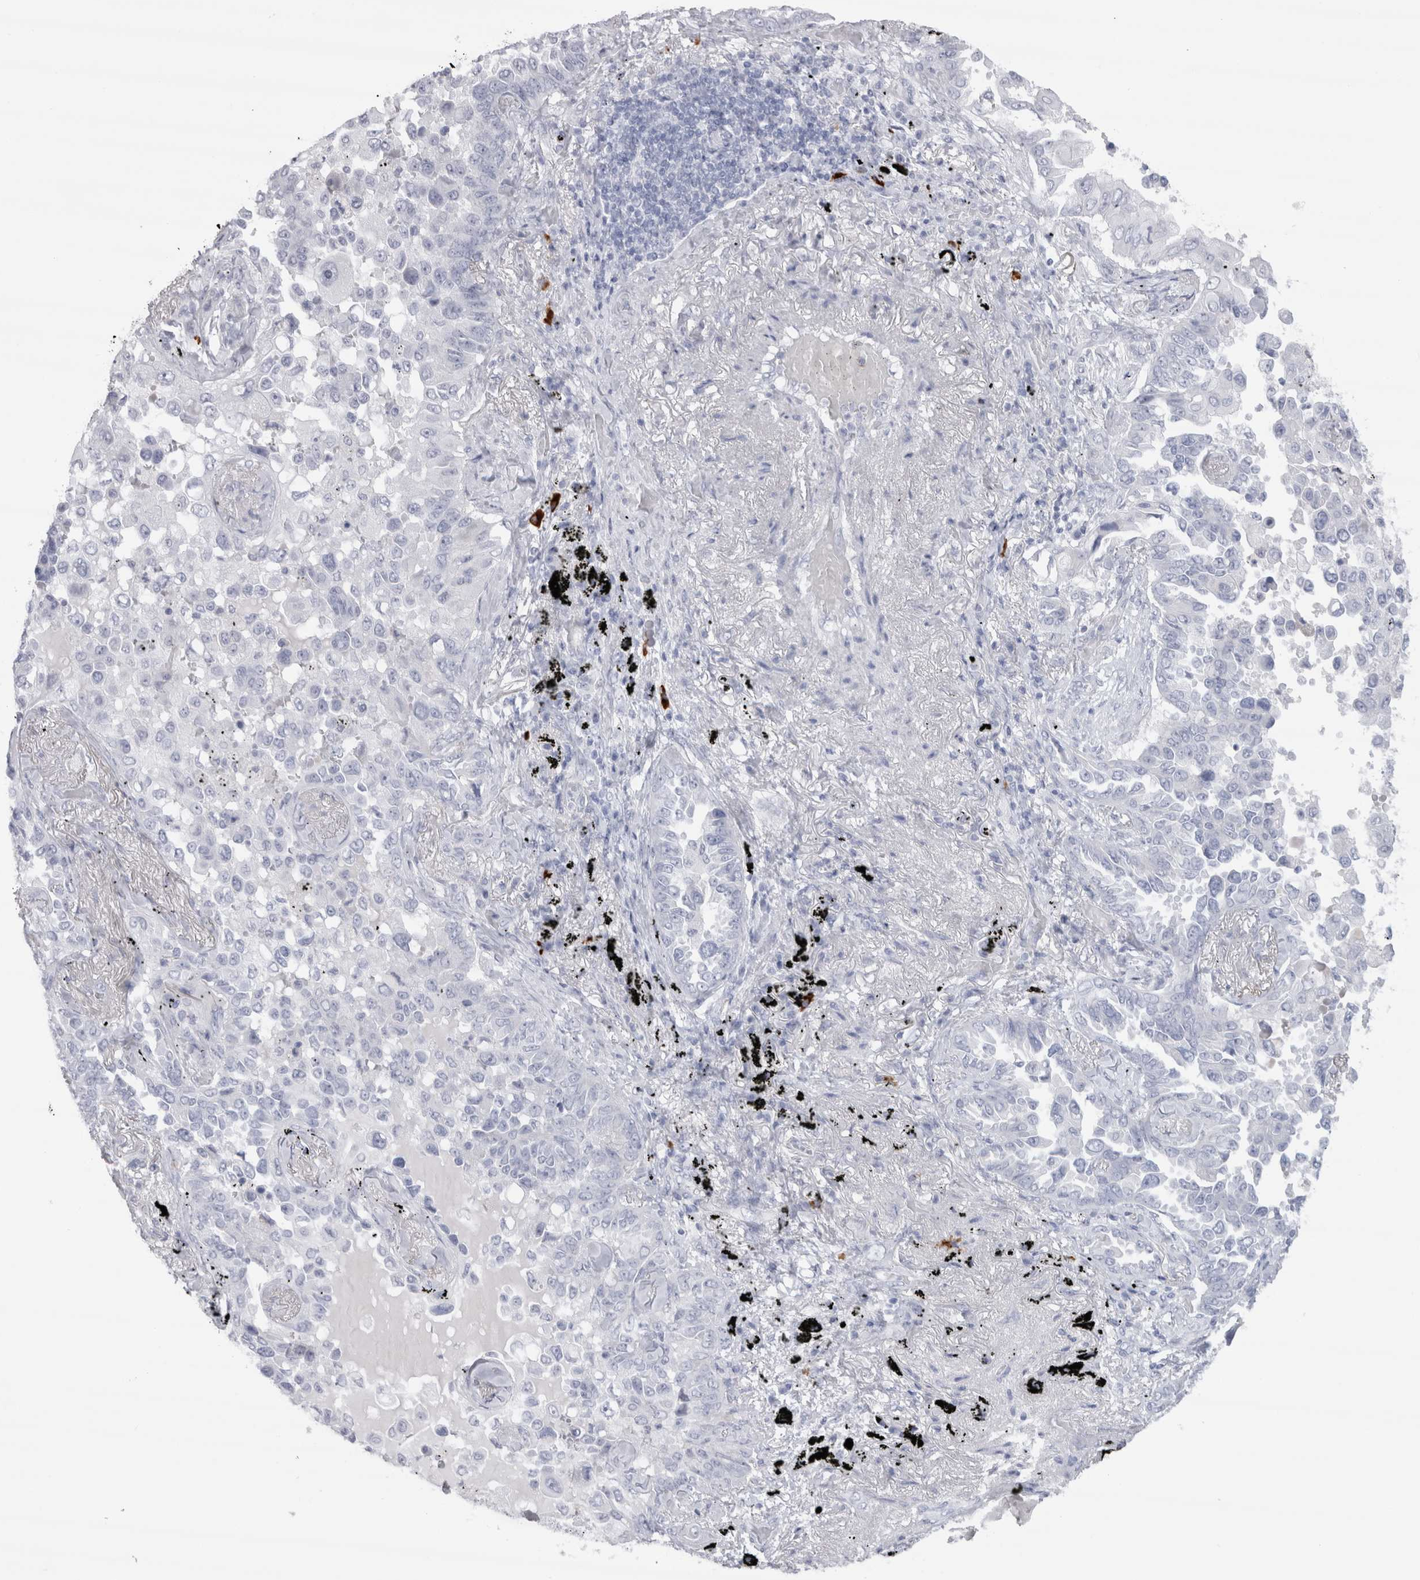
{"staining": {"intensity": "negative", "quantity": "none", "location": "none"}, "tissue": "lung cancer", "cell_type": "Tumor cells", "image_type": "cancer", "snomed": [{"axis": "morphology", "description": "Adenocarcinoma, NOS"}, {"axis": "topography", "description": "Lung"}], "caption": "DAB immunohistochemical staining of human adenocarcinoma (lung) demonstrates no significant expression in tumor cells.", "gene": "CDH17", "patient": {"sex": "female", "age": 67}}